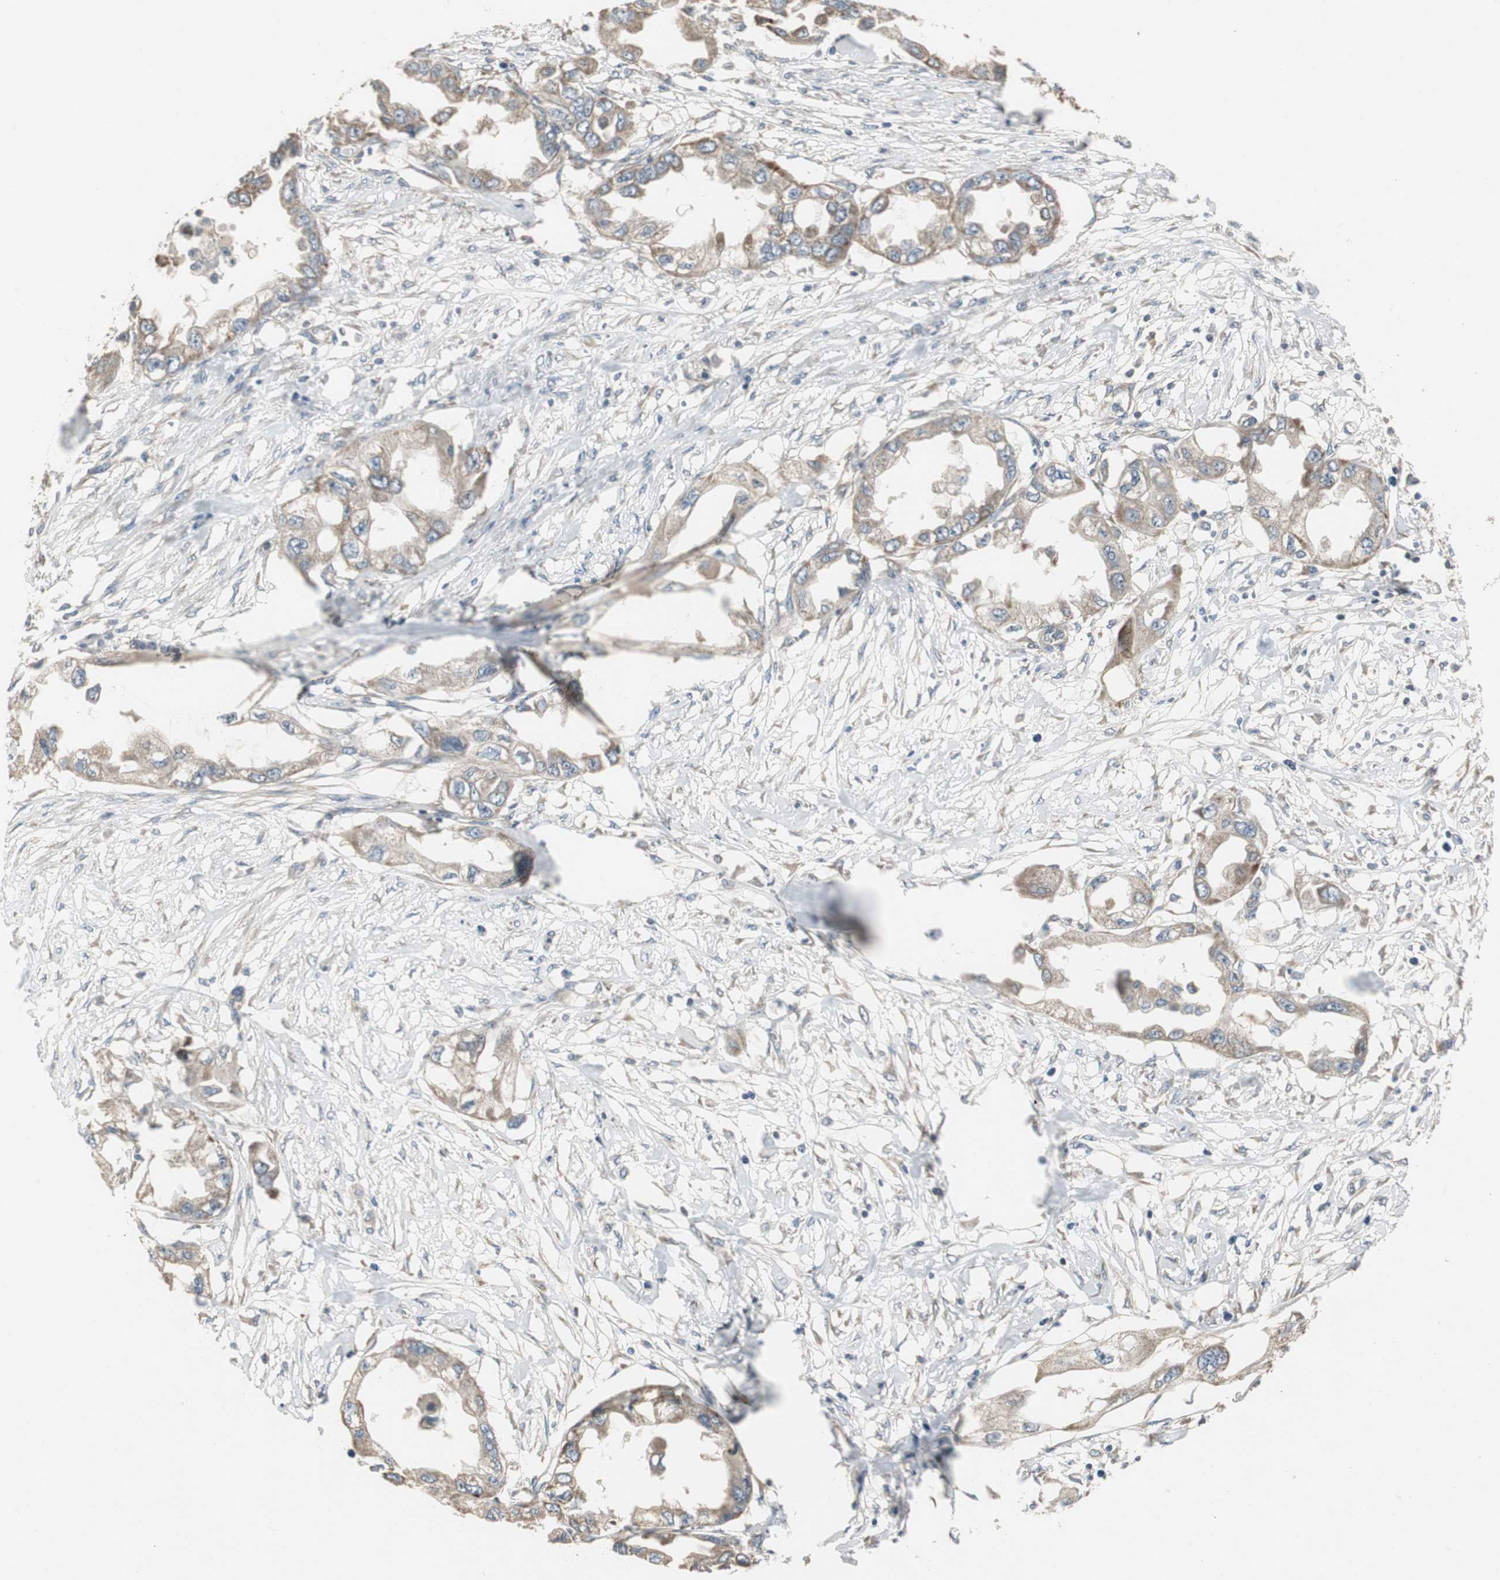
{"staining": {"intensity": "weak", "quantity": ">75%", "location": "cytoplasmic/membranous"}, "tissue": "endometrial cancer", "cell_type": "Tumor cells", "image_type": "cancer", "snomed": [{"axis": "morphology", "description": "Adenocarcinoma, NOS"}, {"axis": "topography", "description": "Endometrium"}], "caption": "Protein expression analysis of human endometrial cancer reveals weak cytoplasmic/membranous expression in approximately >75% of tumor cells. Ihc stains the protein of interest in brown and the nuclei are stained blue.", "gene": "MYT1", "patient": {"sex": "female", "age": 67}}